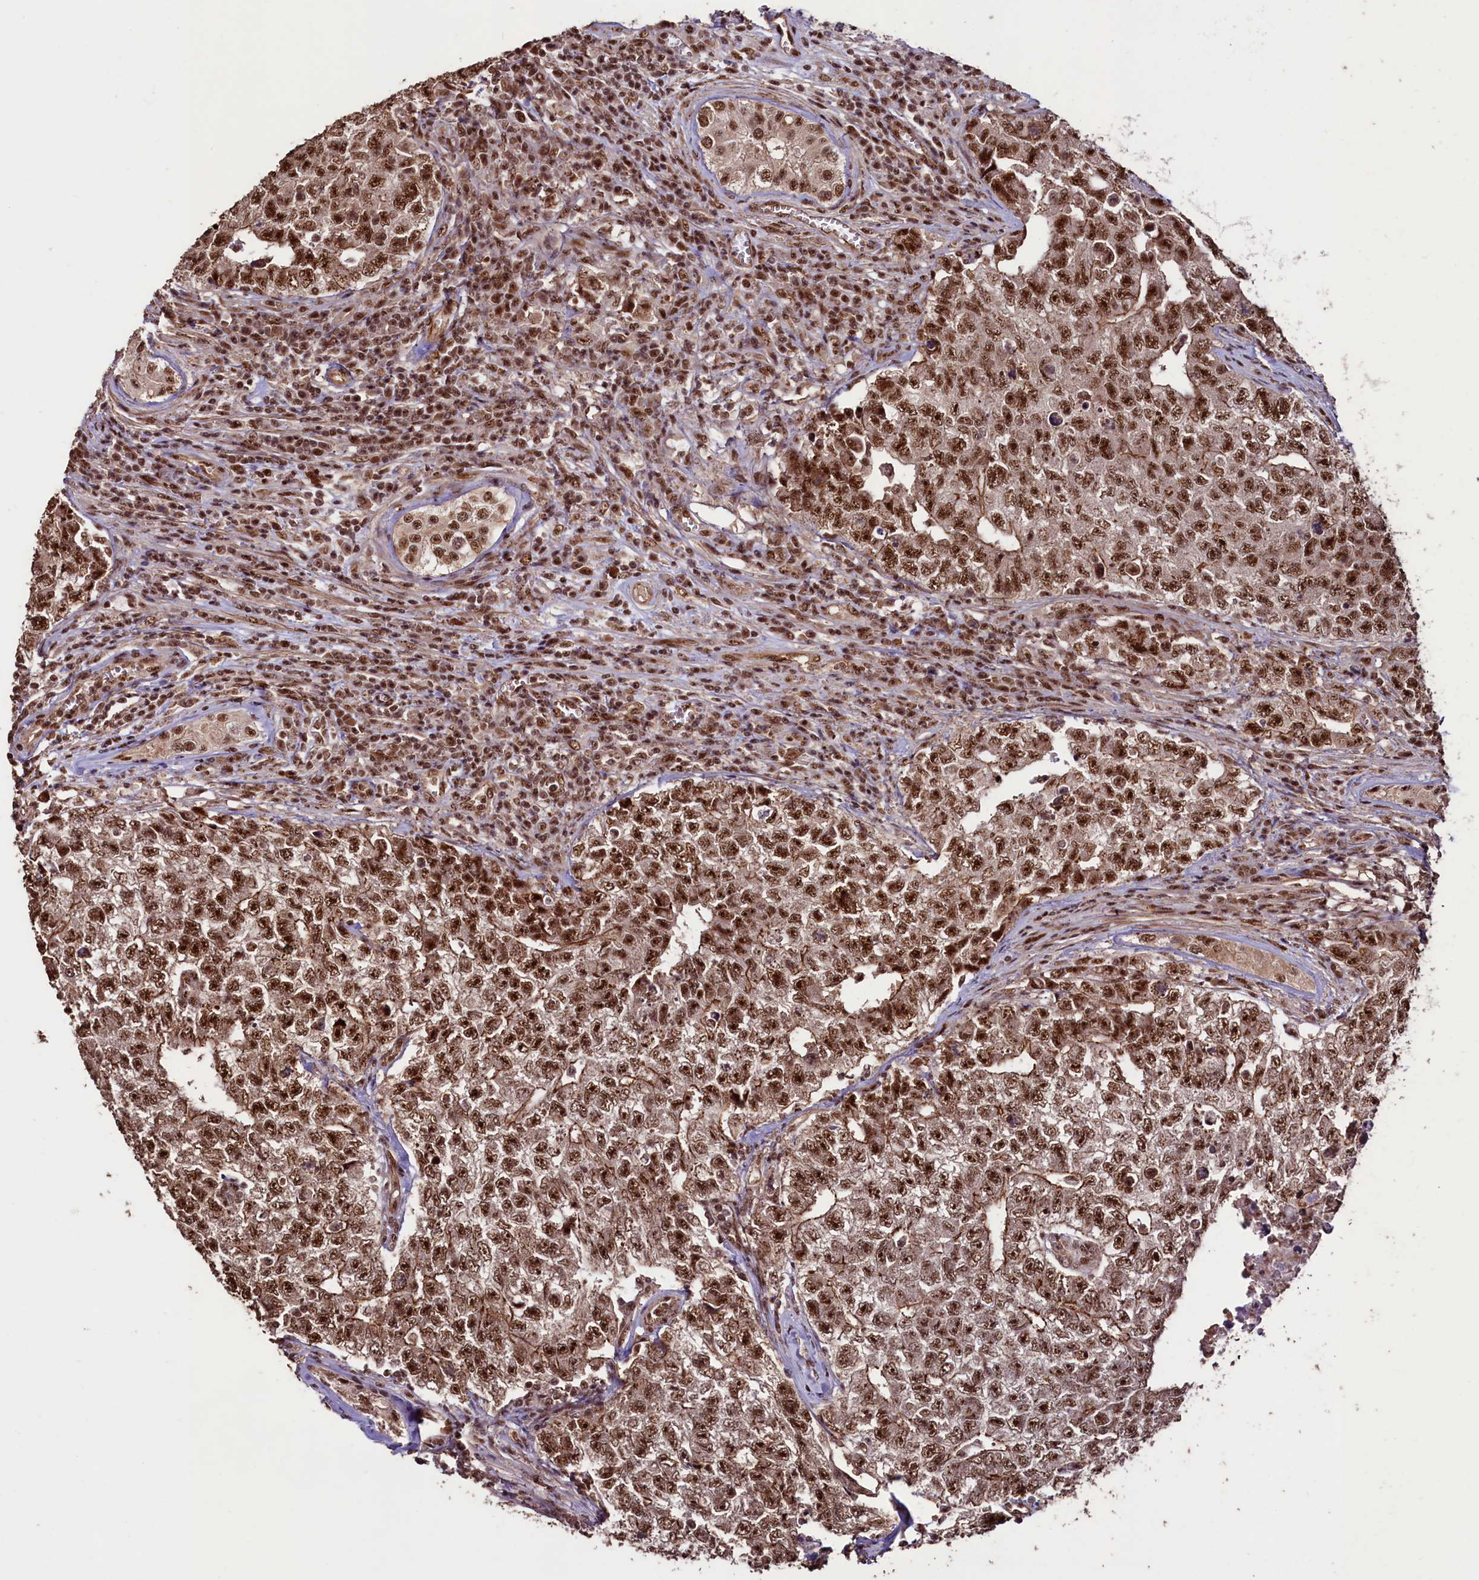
{"staining": {"intensity": "strong", "quantity": ">75%", "location": "nuclear"}, "tissue": "testis cancer", "cell_type": "Tumor cells", "image_type": "cancer", "snomed": [{"axis": "morphology", "description": "Carcinoma, Embryonal, NOS"}, {"axis": "topography", "description": "Testis"}], "caption": "Approximately >75% of tumor cells in testis cancer reveal strong nuclear protein staining as visualized by brown immunohistochemical staining.", "gene": "SFSWAP", "patient": {"sex": "male", "age": 17}}